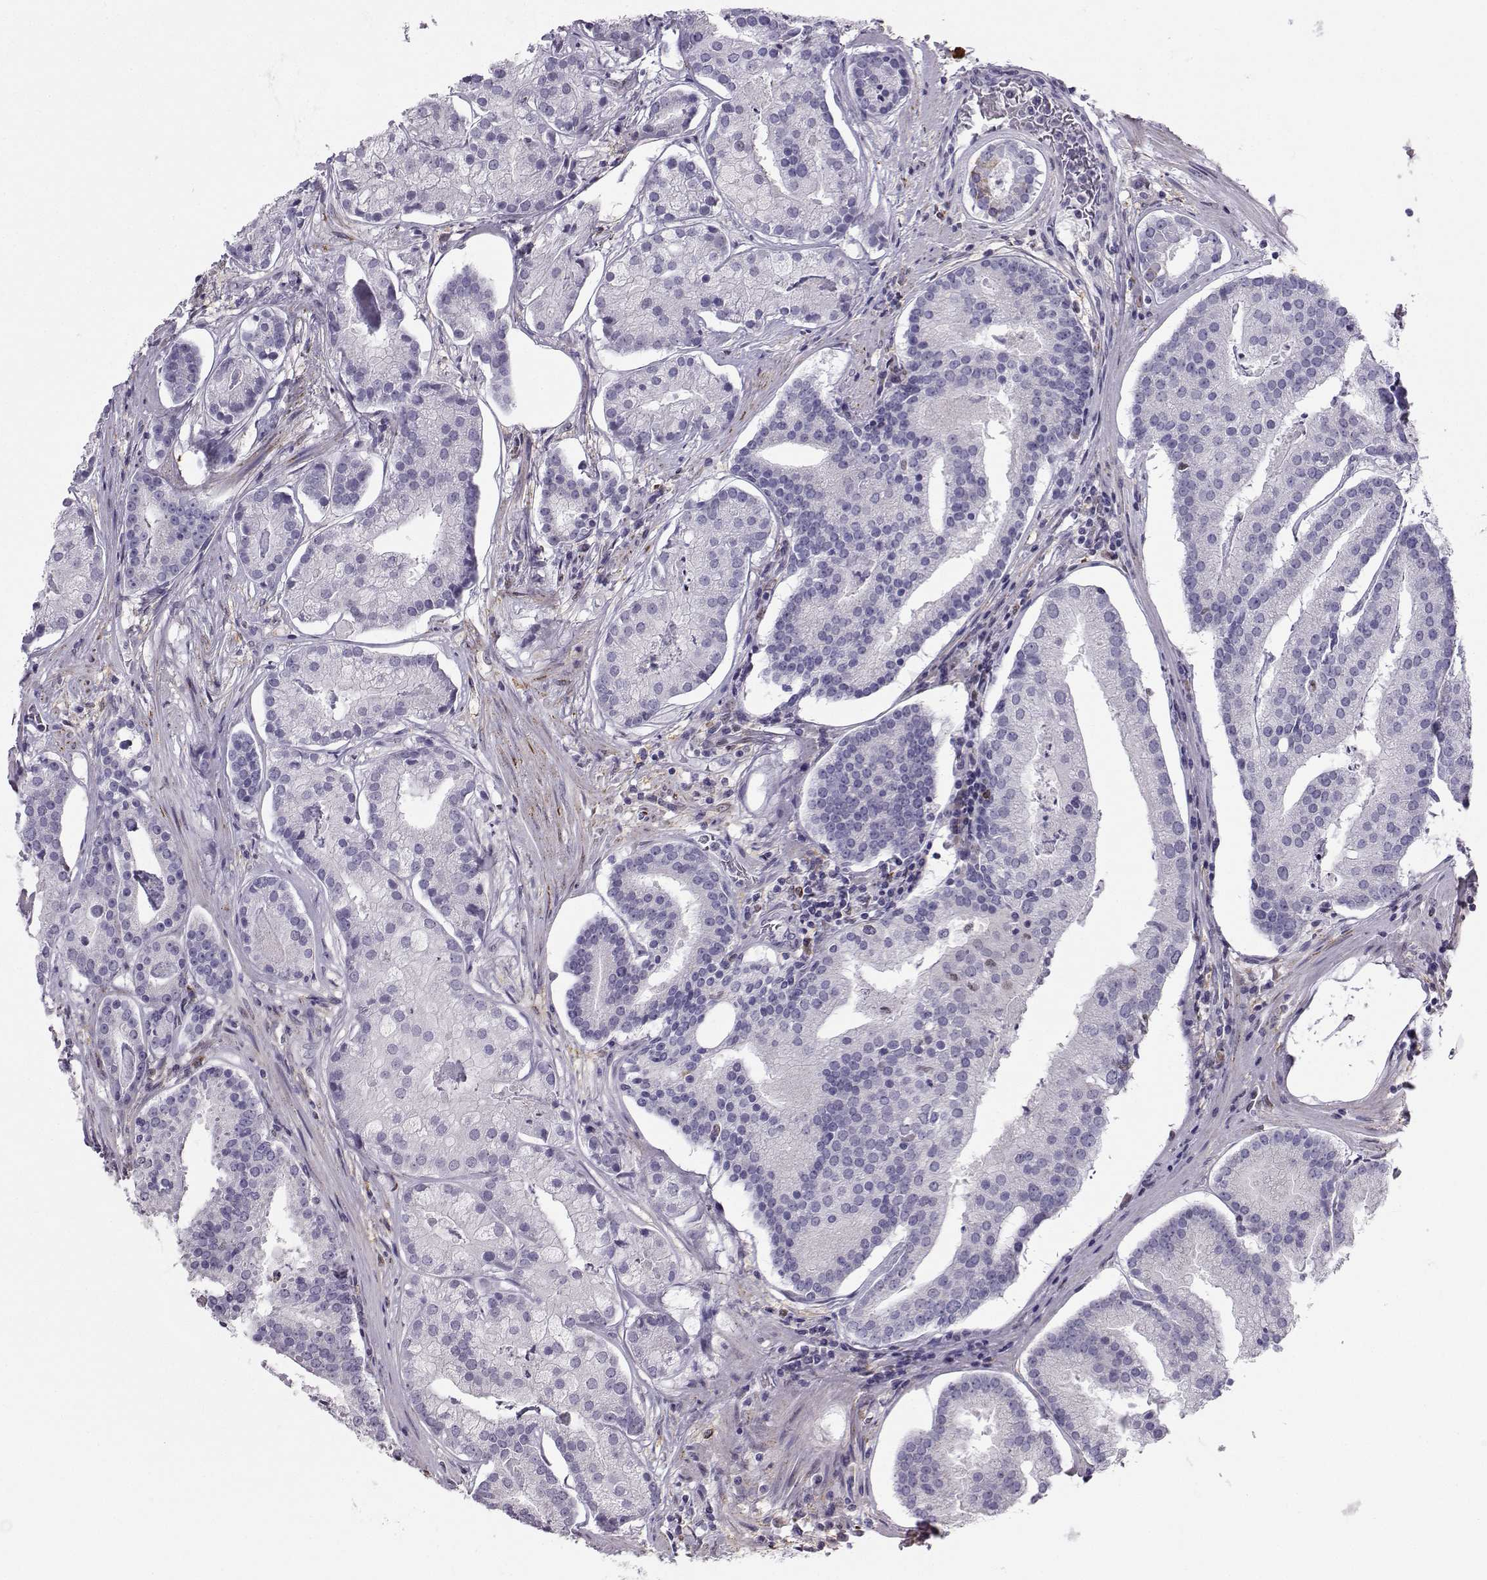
{"staining": {"intensity": "negative", "quantity": "none", "location": "none"}, "tissue": "prostate cancer", "cell_type": "Tumor cells", "image_type": "cancer", "snomed": [{"axis": "morphology", "description": "Adenocarcinoma, NOS"}, {"axis": "topography", "description": "Prostate and seminal vesicle, NOS"}, {"axis": "topography", "description": "Prostate"}], "caption": "Immunohistochemical staining of prostate cancer (adenocarcinoma) demonstrates no significant staining in tumor cells.", "gene": "DCLK3", "patient": {"sex": "male", "age": 44}}